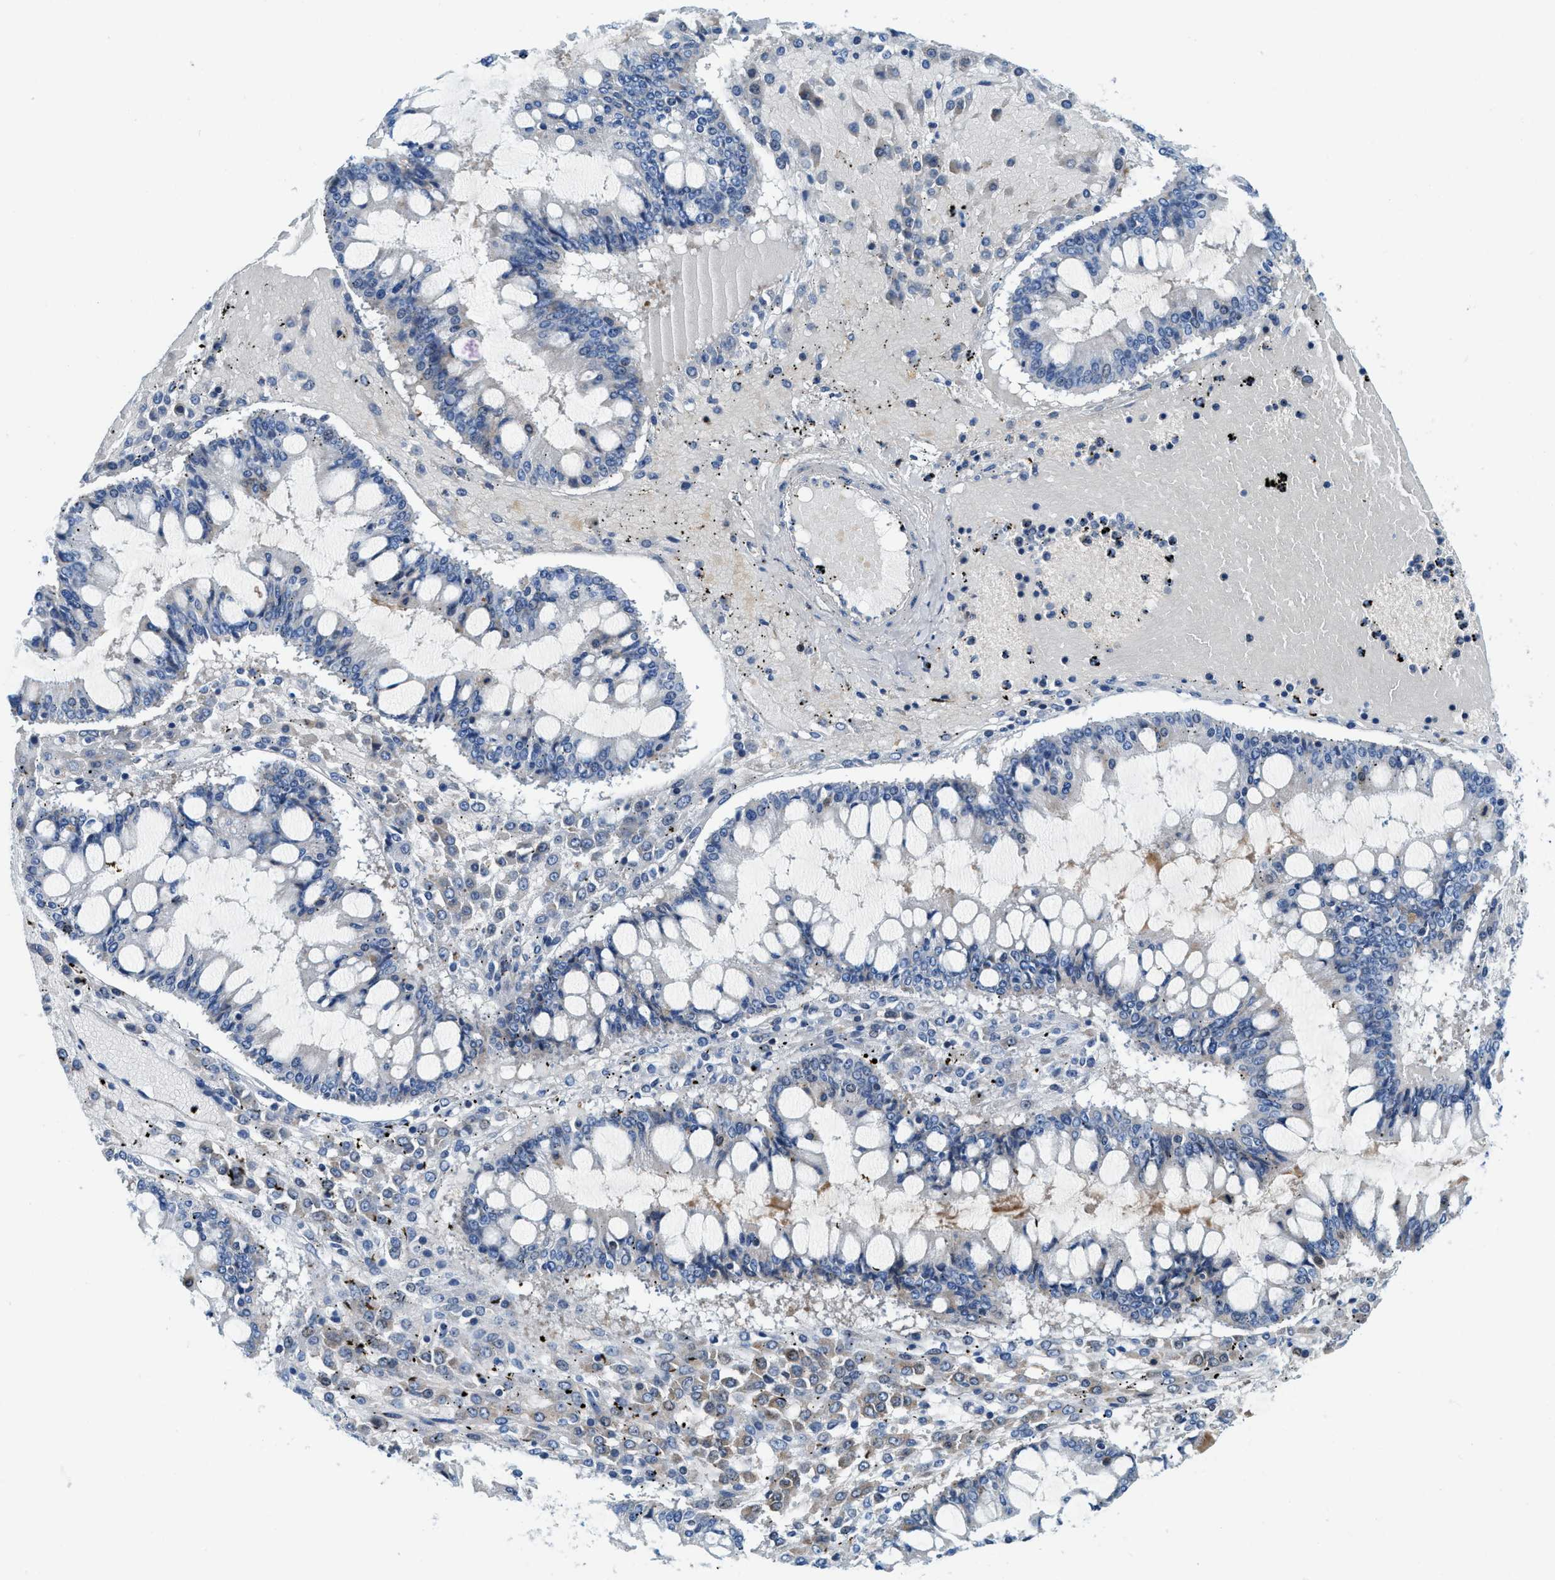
{"staining": {"intensity": "negative", "quantity": "none", "location": "none"}, "tissue": "ovarian cancer", "cell_type": "Tumor cells", "image_type": "cancer", "snomed": [{"axis": "morphology", "description": "Cystadenocarcinoma, mucinous, NOS"}, {"axis": "topography", "description": "Ovary"}], "caption": "Ovarian cancer was stained to show a protein in brown. There is no significant expression in tumor cells.", "gene": "CFB", "patient": {"sex": "female", "age": 73}}